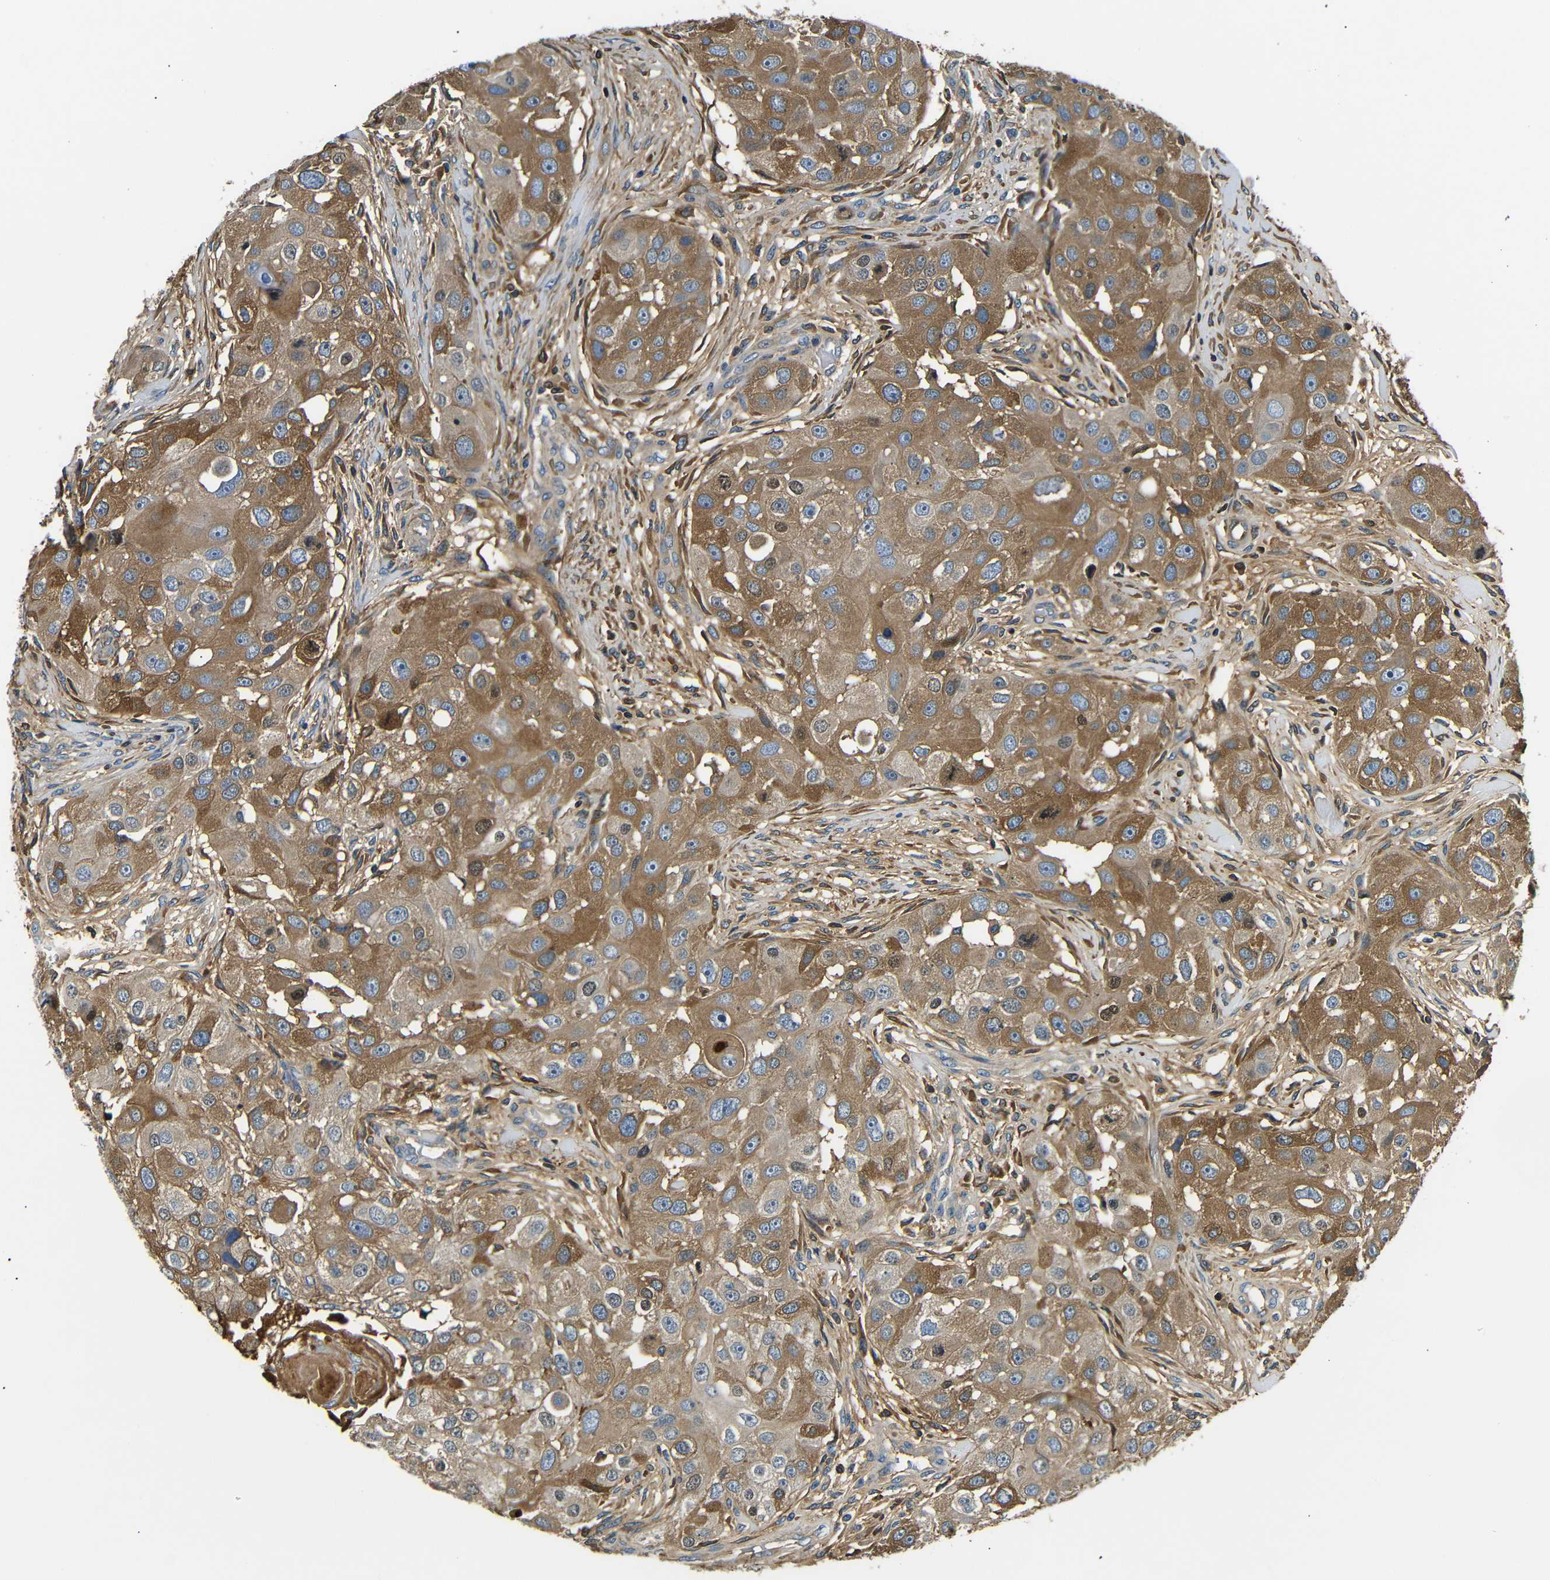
{"staining": {"intensity": "moderate", "quantity": ">75%", "location": "cytoplasmic/membranous"}, "tissue": "head and neck cancer", "cell_type": "Tumor cells", "image_type": "cancer", "snomed": [{"axis": "morphology", "description": "Normal tissue, NOS"}, {"axis": "morphology", "description": "Squamous cell carcinoma, NOS"}, {"axis": "topography", "description": "Skeletal muscle"}, {"axis": "topography", "description": "Head-Neck"}], "caption": "Squamous cell carcinoma (head and neck) tissue displays moderate cytoplasmic/membranous positivity in about >75% of tumor cells (Stains: DAB (3,3'-diaminobenzidine) in brown, nuclei in blue, Microscopy: brightfield microscopy at high magnification).", "gene": "LHCGR", "patient": {"sex": "male", "age": 51}}